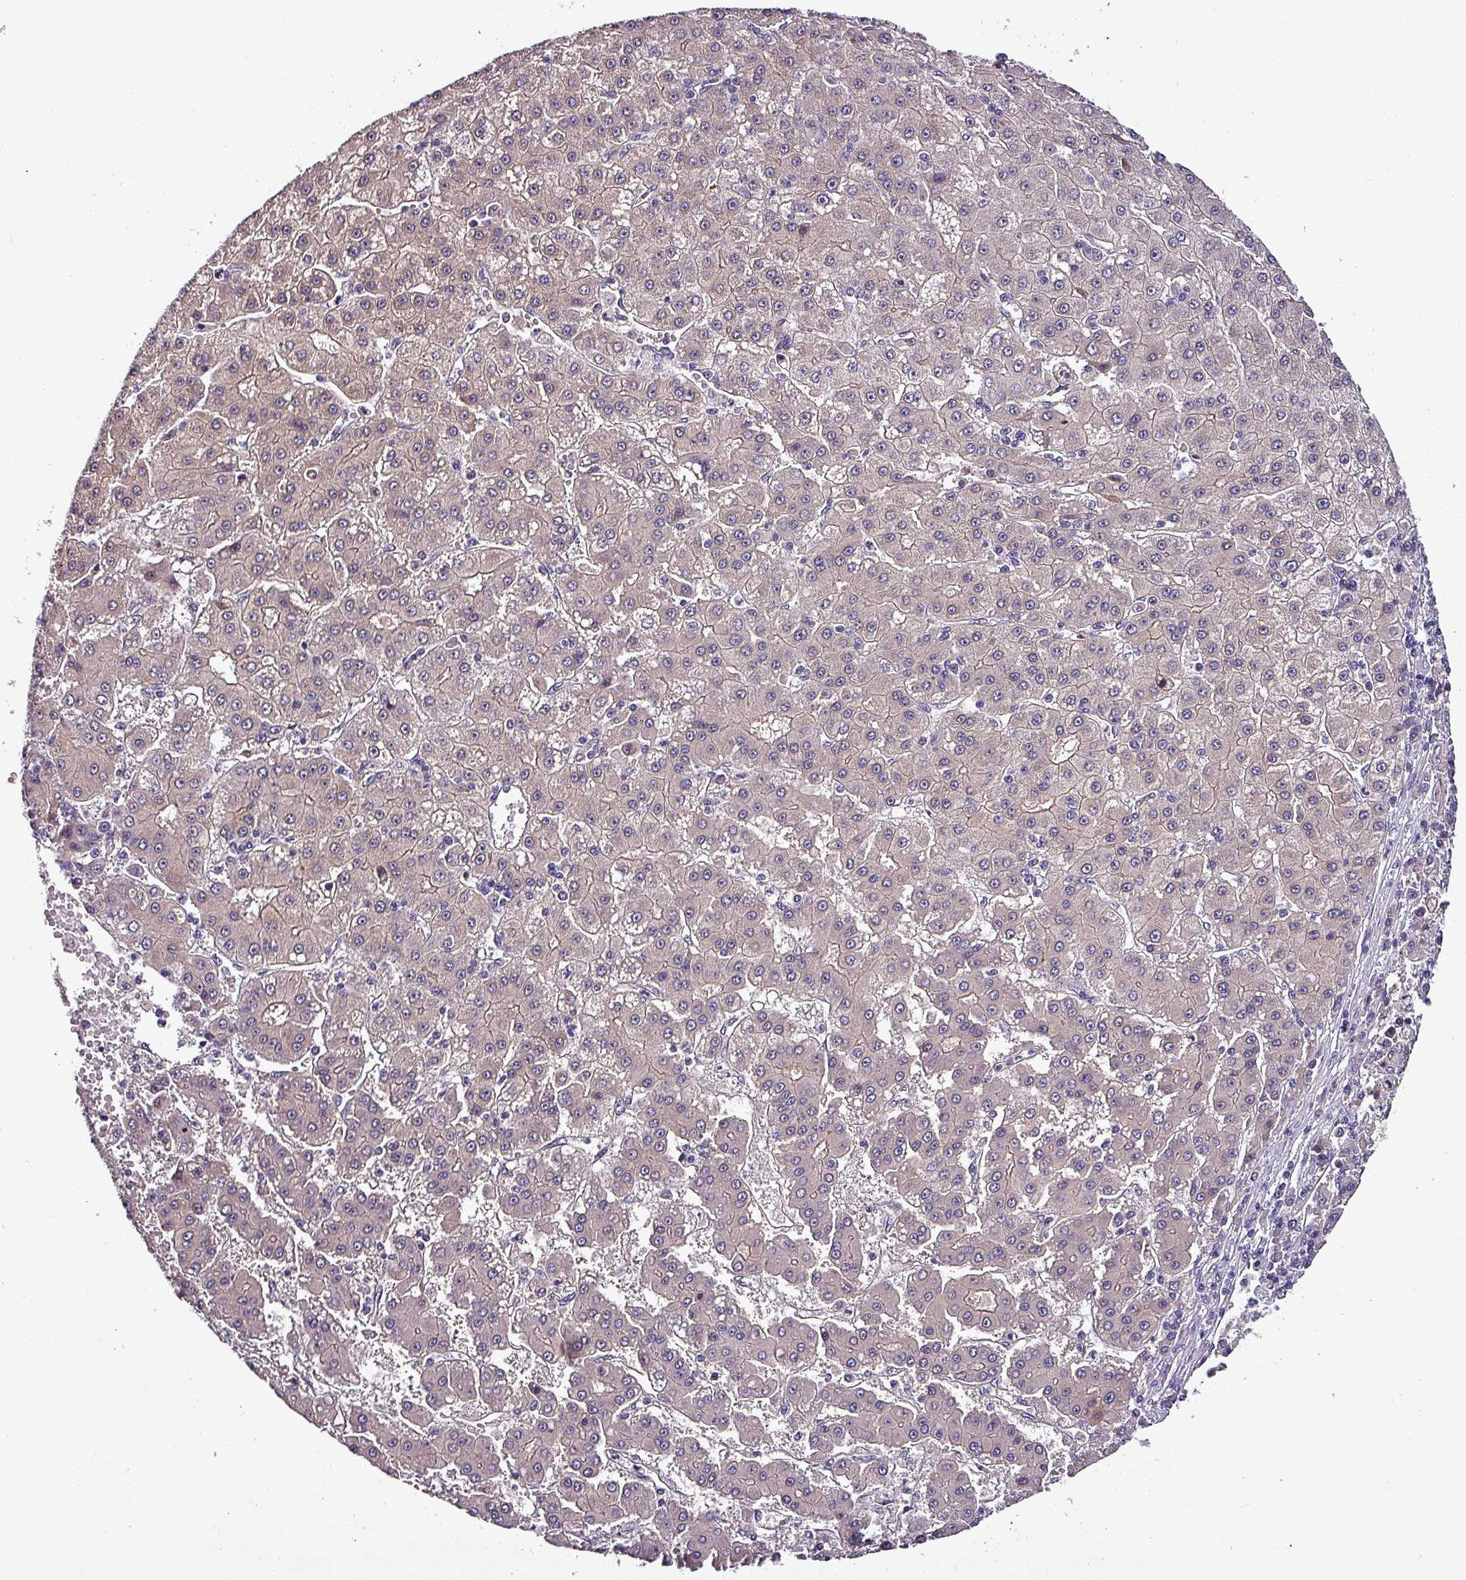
{"staining": {"intensity": "weak", "quantity": "<25%", "location": "cytoplasmic/membranous"}, "tissue": "liver cancer", "cell_type": "Tumor cells", "image_type": "cancer", "snomed": [{"axis": "morphology", "description": "Carcinoma, Hepatocellular, NOS"}, {"axis": "topography", "description": "Liver"}], "caption": "IHC histopathology image of liver cancer (hepatocellular carcinoma) stained for a protein (brown), which reveals no expression in tumor cells.", "gene": "GRAPL", "patient": {"sex": "male", "age": 76}}